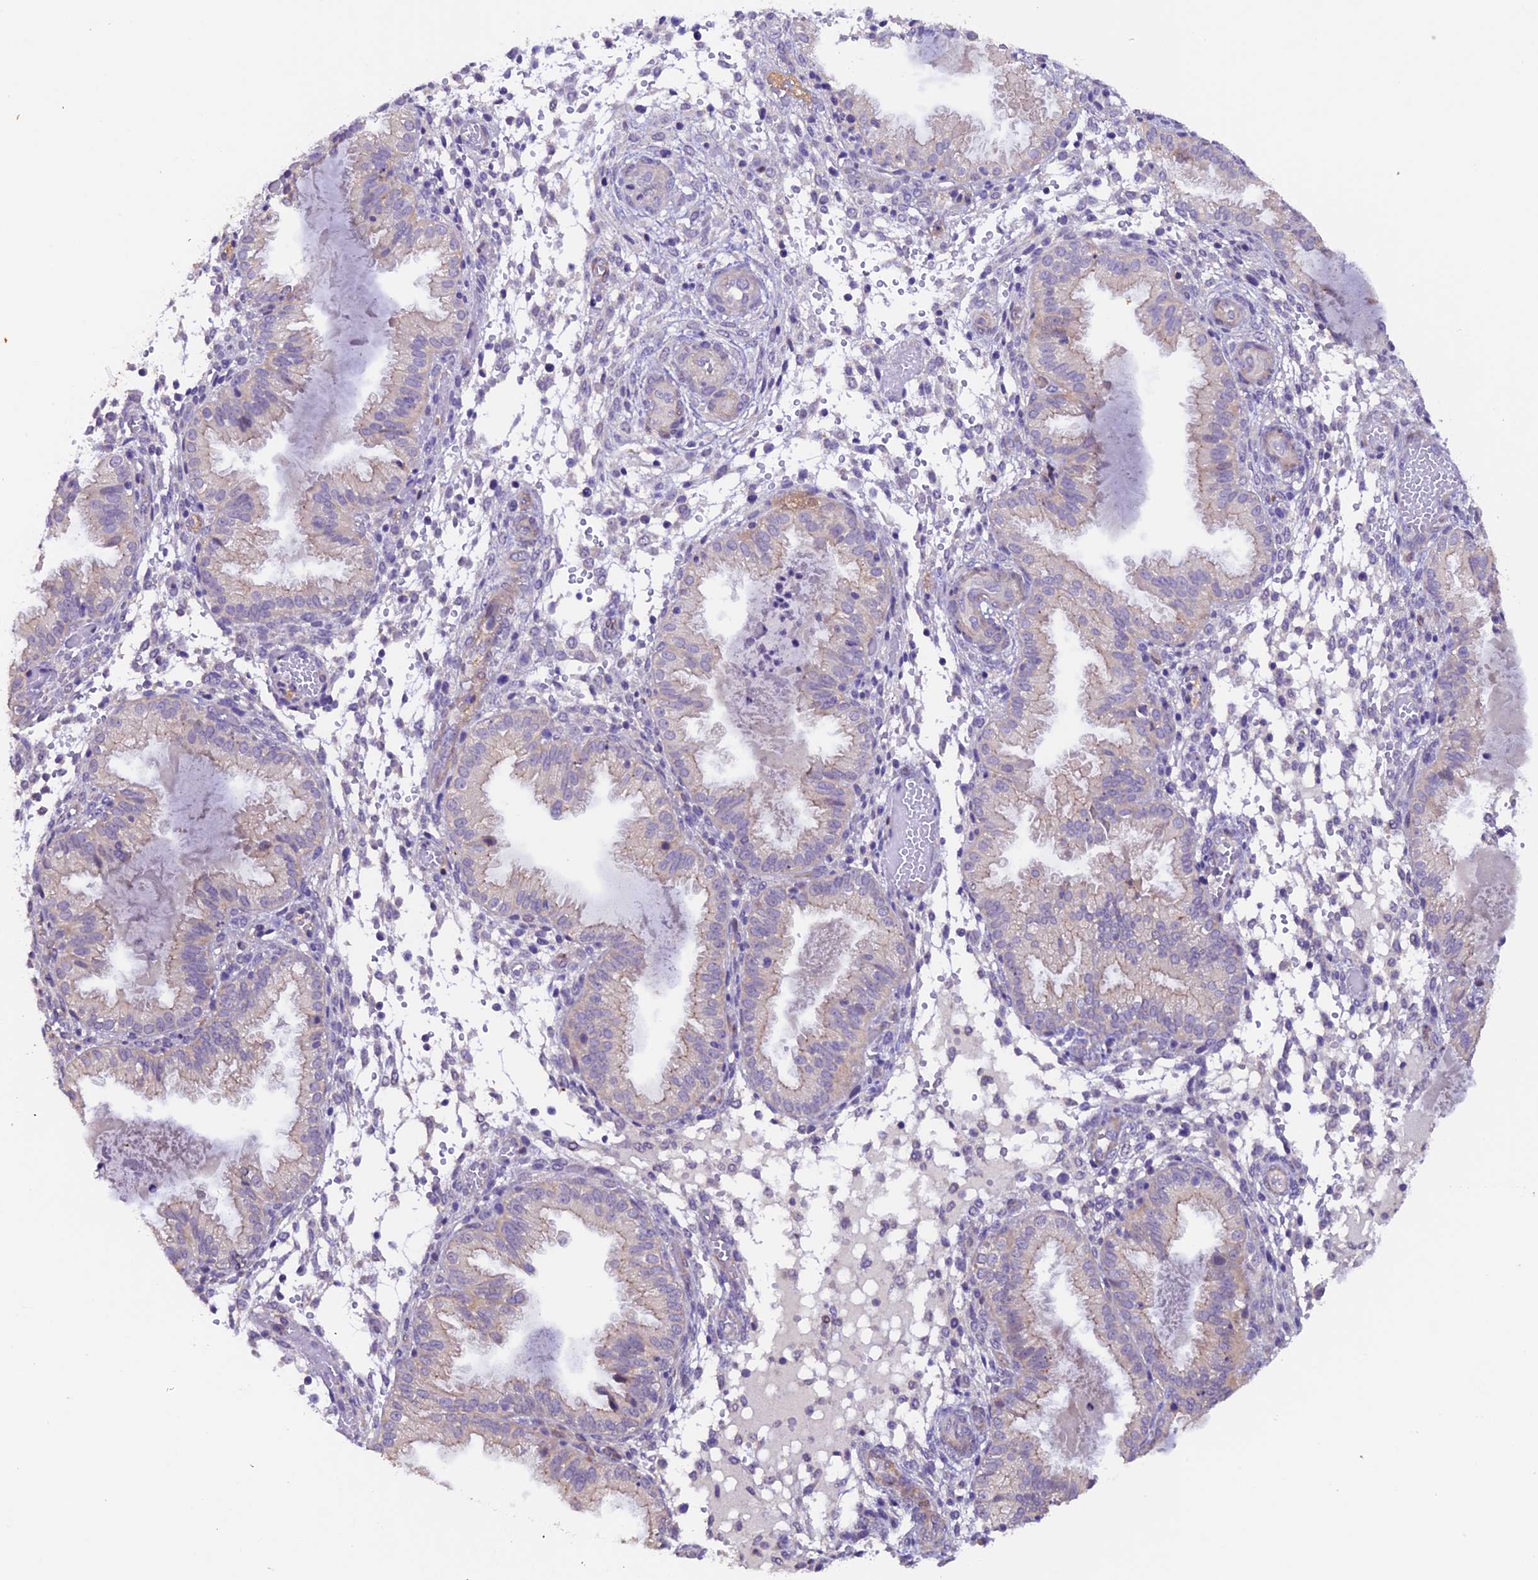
{"staining": {"intensity": "negative", "quantity": "none", "location": "none"}, "tissue": "endometrium", "cell_type": "Cells in endometrial stroma", "image_type": "normal", "snomed": [{"axis": "morphology", "description": "Normal tissue, NOS"}, {"axis": "topography", "description": "Endometrium"}], "caption": "An image of human endometrium is negative for staining in cells in endometrial stroma. (DAB immunohistochemistry (IHC) visualized using brightfield microscopy, high magnification).", "gene": "NCK2", "patient": {"sex": "female", "age": 33}}